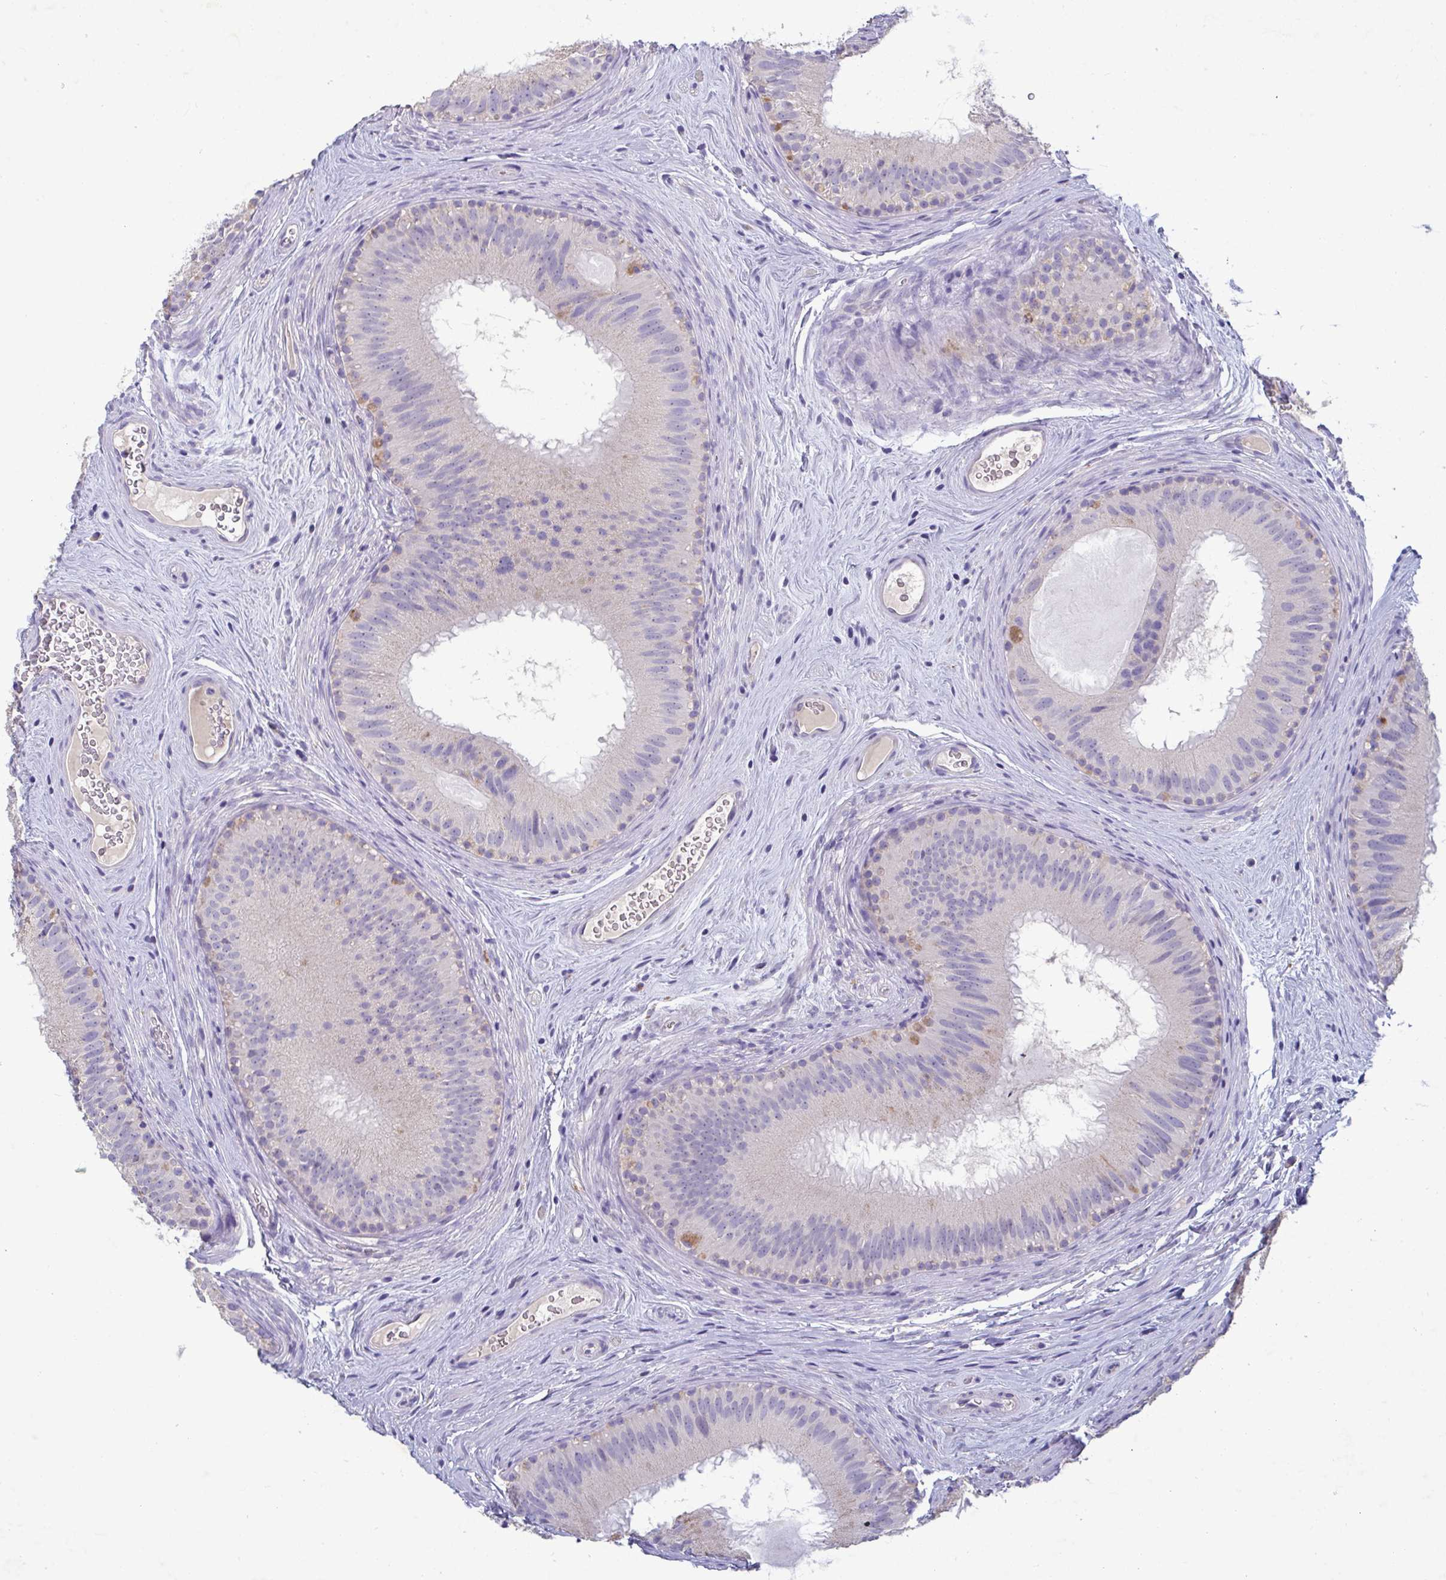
{"staining": {"intensity": "moderate", "quantity": "<25%", "location": "cytoplasmic/membranous"}, "tissue": "epididymis", "cell_type": "Glandular cells", "image_type": "normal", "snomed": [{"axis": "morphology", "description": "Normal tissue, NOS"}, {"axis": "topography", "description": "Epididymis"}], "caption": "About <25% of glandular cells in normal human epididymis reveal moderate cytoplasmic/membranous protein positivity as visualized by brown immunohistochemical staining.", "gene": "GALNT13", "patient": {"sex": "male", "age": 44}}